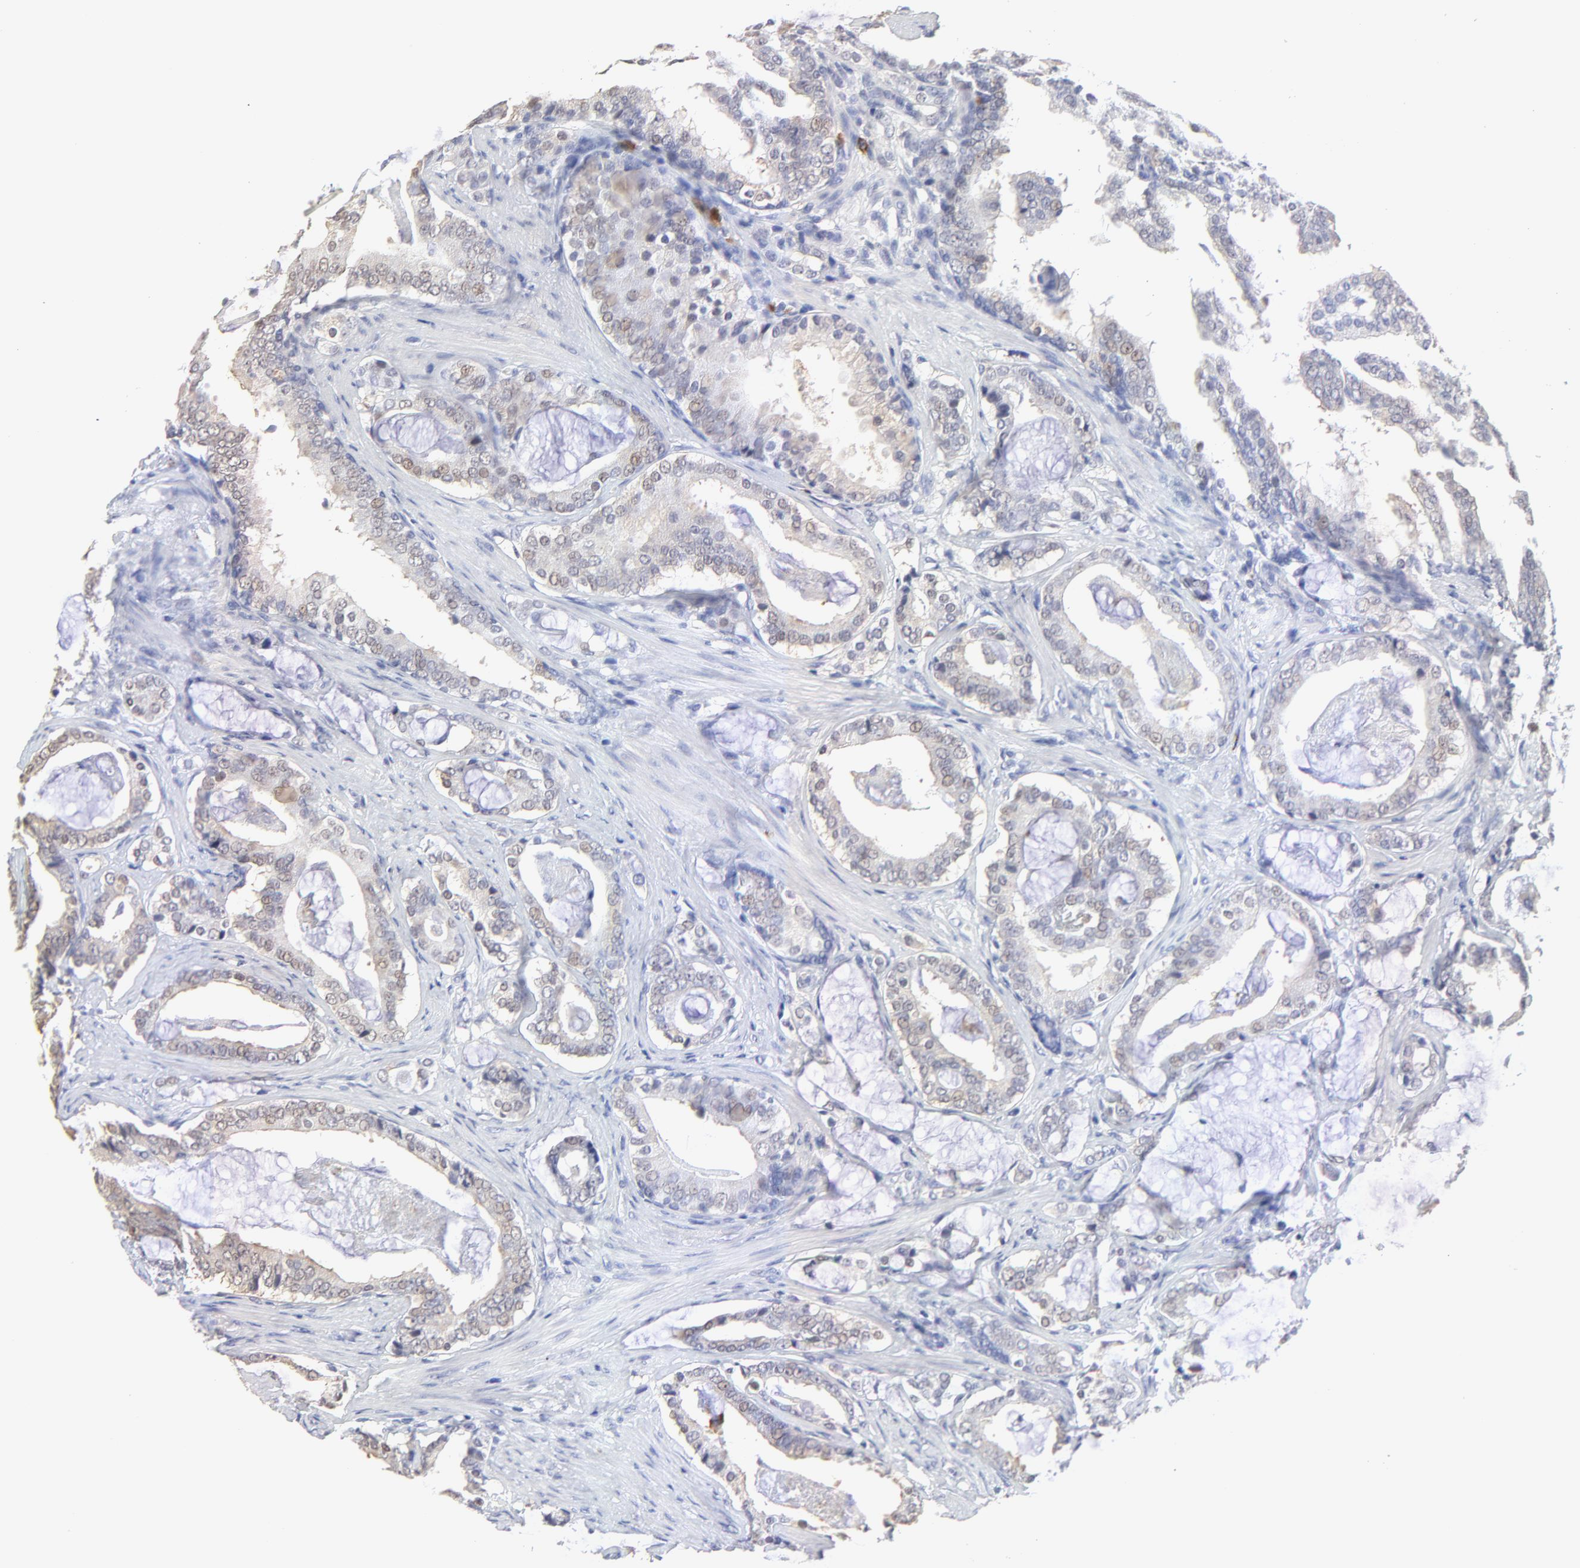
{"staining": {"intensity": "weak", "quantity": "25%-75%", "location": "cytoplasmic/membranous,nuclear"}, "tissue": "prostate cancer", "cell_type": "Tumor cells", "image_type": "cancer", "snomed": [{"axis": "morphology", "description": "Adenocarcinoma, Low grade"}, {"axis": "topography", "description": "Prostate"}], "caption": "Prostate cancer (low-grade adenocarcinoma) stained for a protein demonstrates weak cytoplasmic/membranous and nuclear positivity in tumor cells.", "gene": "SMARCA1", "patient": {"sex": "male", "age": 59}}